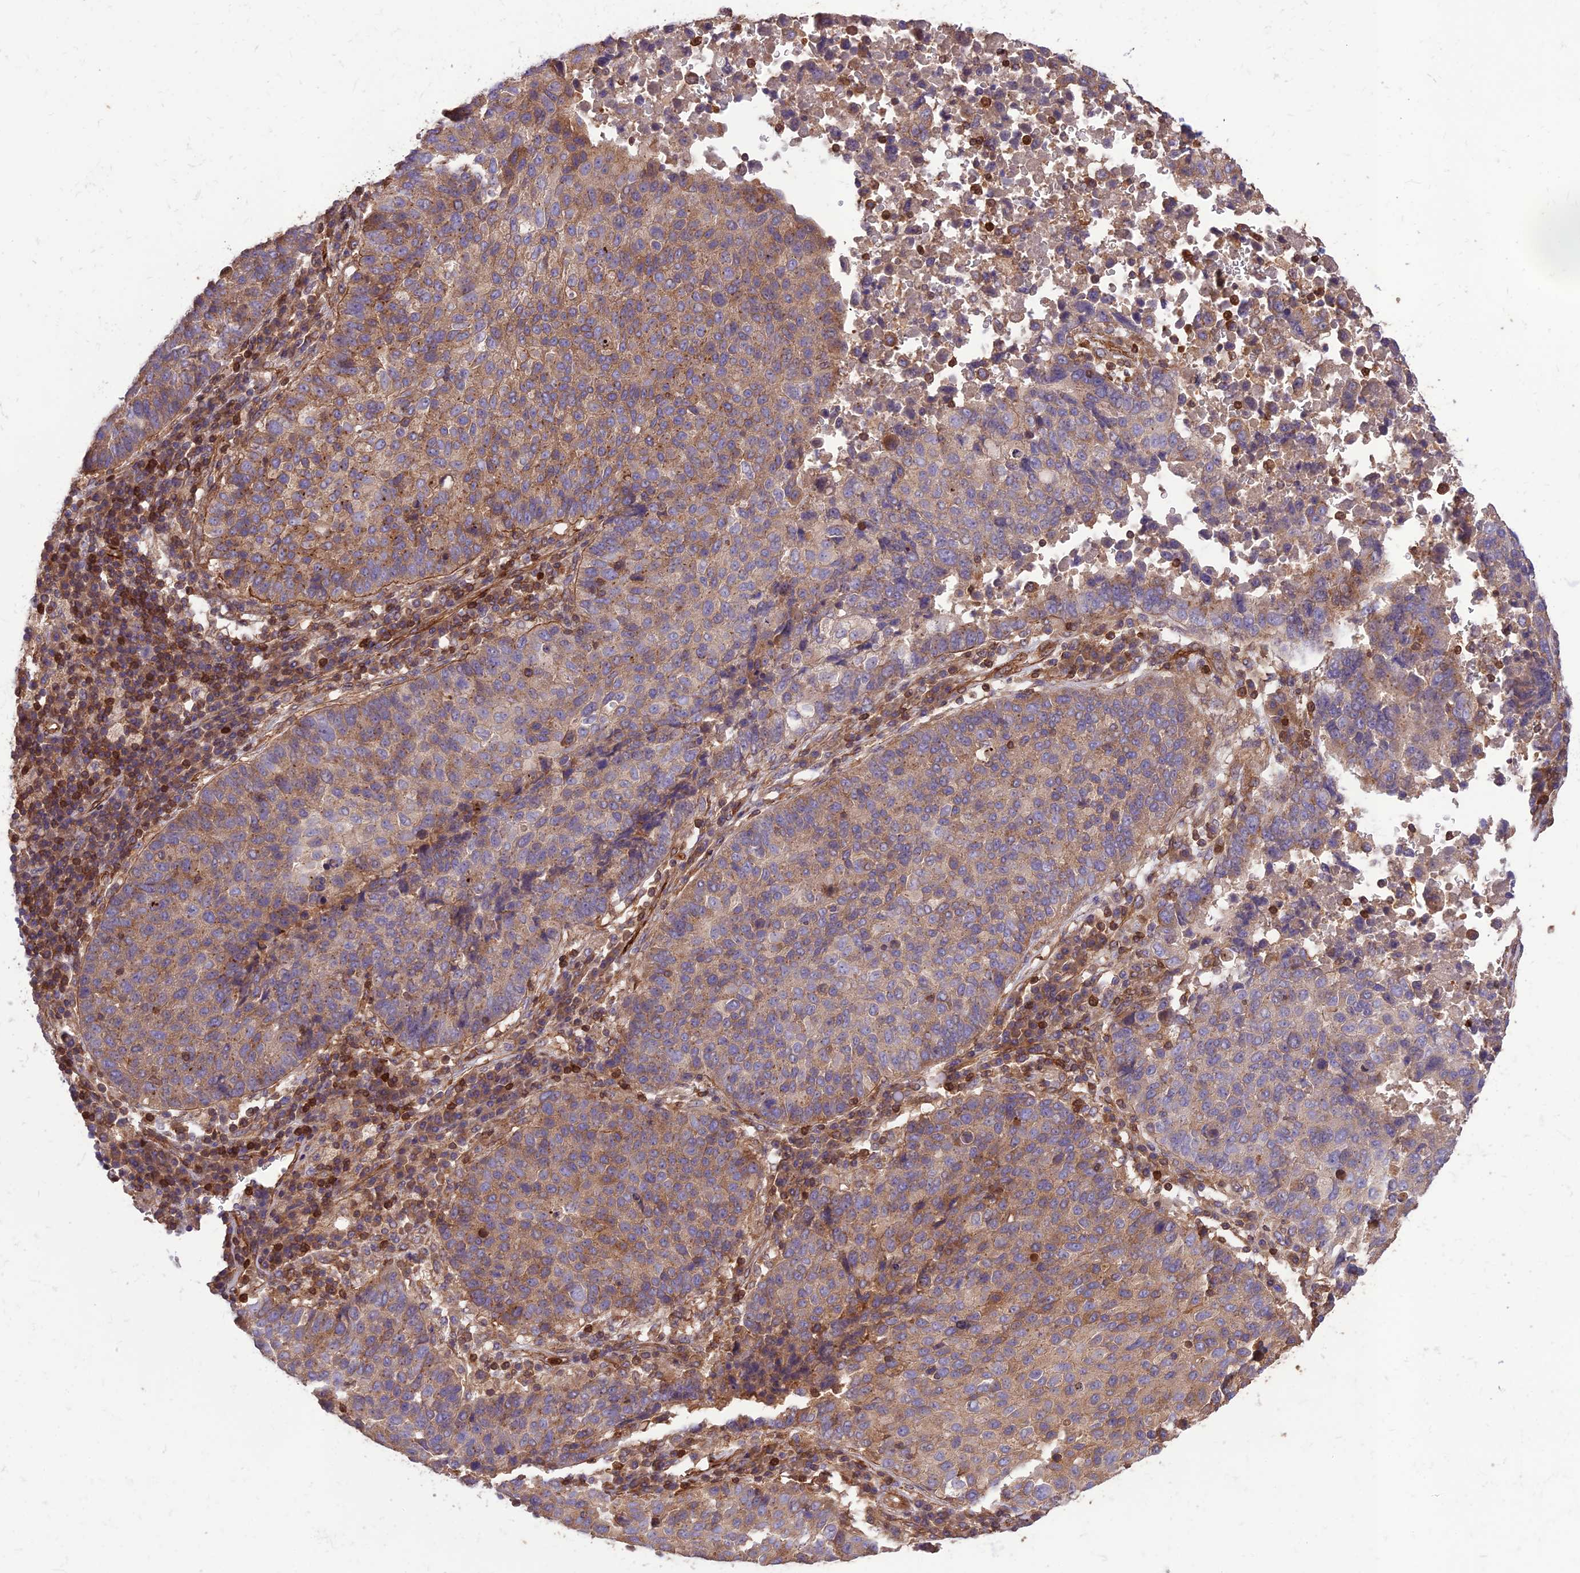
{"staining": {"intensity": "weak", "quantity": ">75%", "location": "cytoplasmic/membranous"}, "tissue": "lung cancer", "cell_type": "Tumor cells", "image_type": "cancer", "snomed": [{"axis": "morphology", "description": "Squamous cell carcinoma, NOS"}, {"axis": "topography", "description": "Lung"}], "caption": "About >75% of tumor cells in human squamous cell carcinoma (lung) show weak cytoplasmic/membranous protein positivity as visualized by brown immunohistochemical staining.", "gene": "HPSE2", "patient": {"sex": "male", "age": 73}}